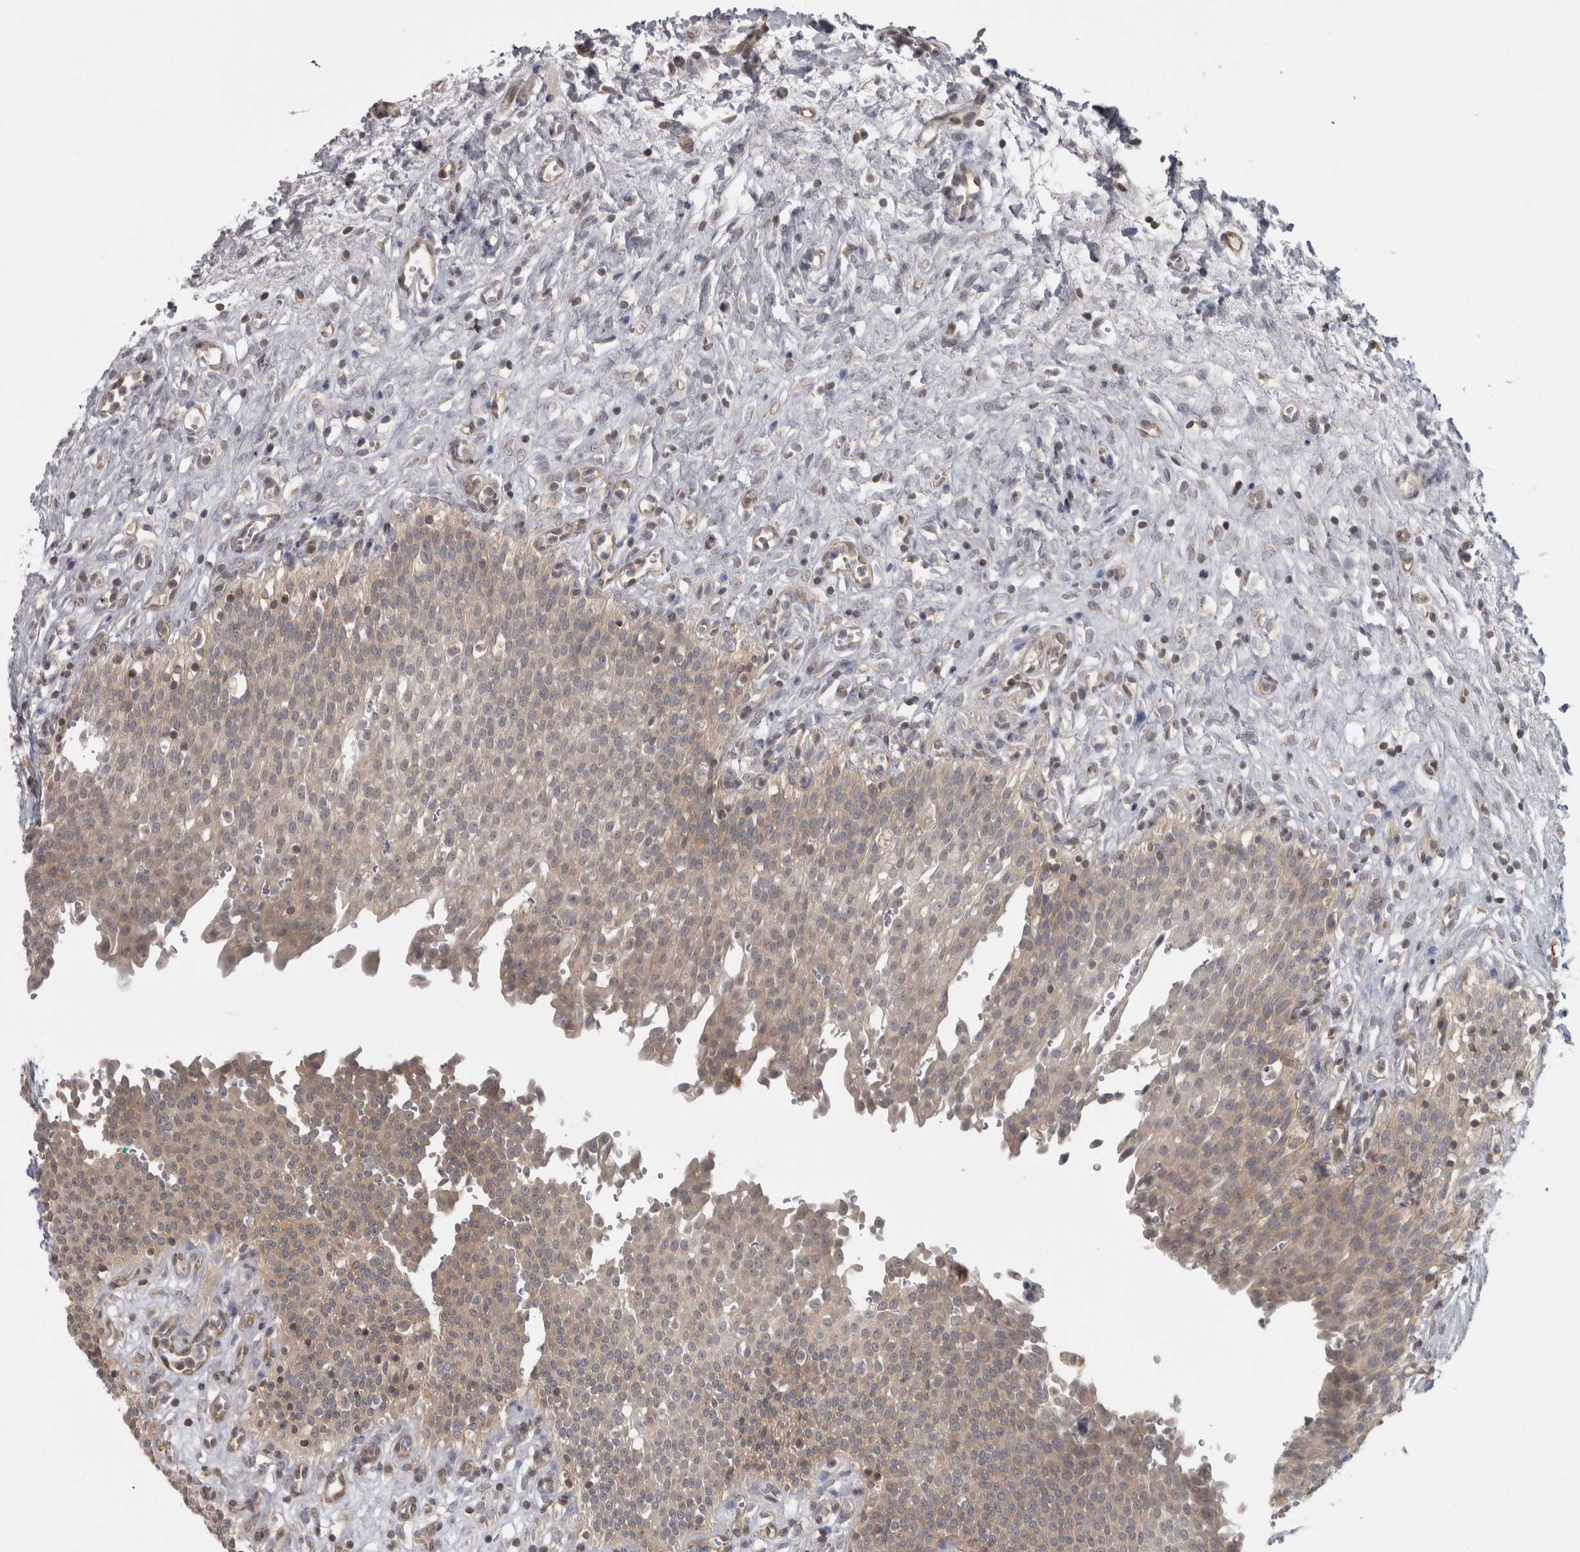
{"staining": {"intensity": "weak", "quantity": ">75%", "location": "cytoplasmic/membranous"}, "tissue": "urinary bladder", "cell_type": "Urothelial cells", "image_type": "normal", "snomed": [{"axis": "morphology", "description": "Urothelial carcinoma, High grade"}, {"axis": "topography", "description": "Urinary bladder"}], "caption": "Protein staining of unremarkable urinary bladder reveals weak cytoplasmic/membranous expression in about >75% of urothelial cells.", "gene": "PPP1R12B", "patient": {"sex": "male", "age": 46}}